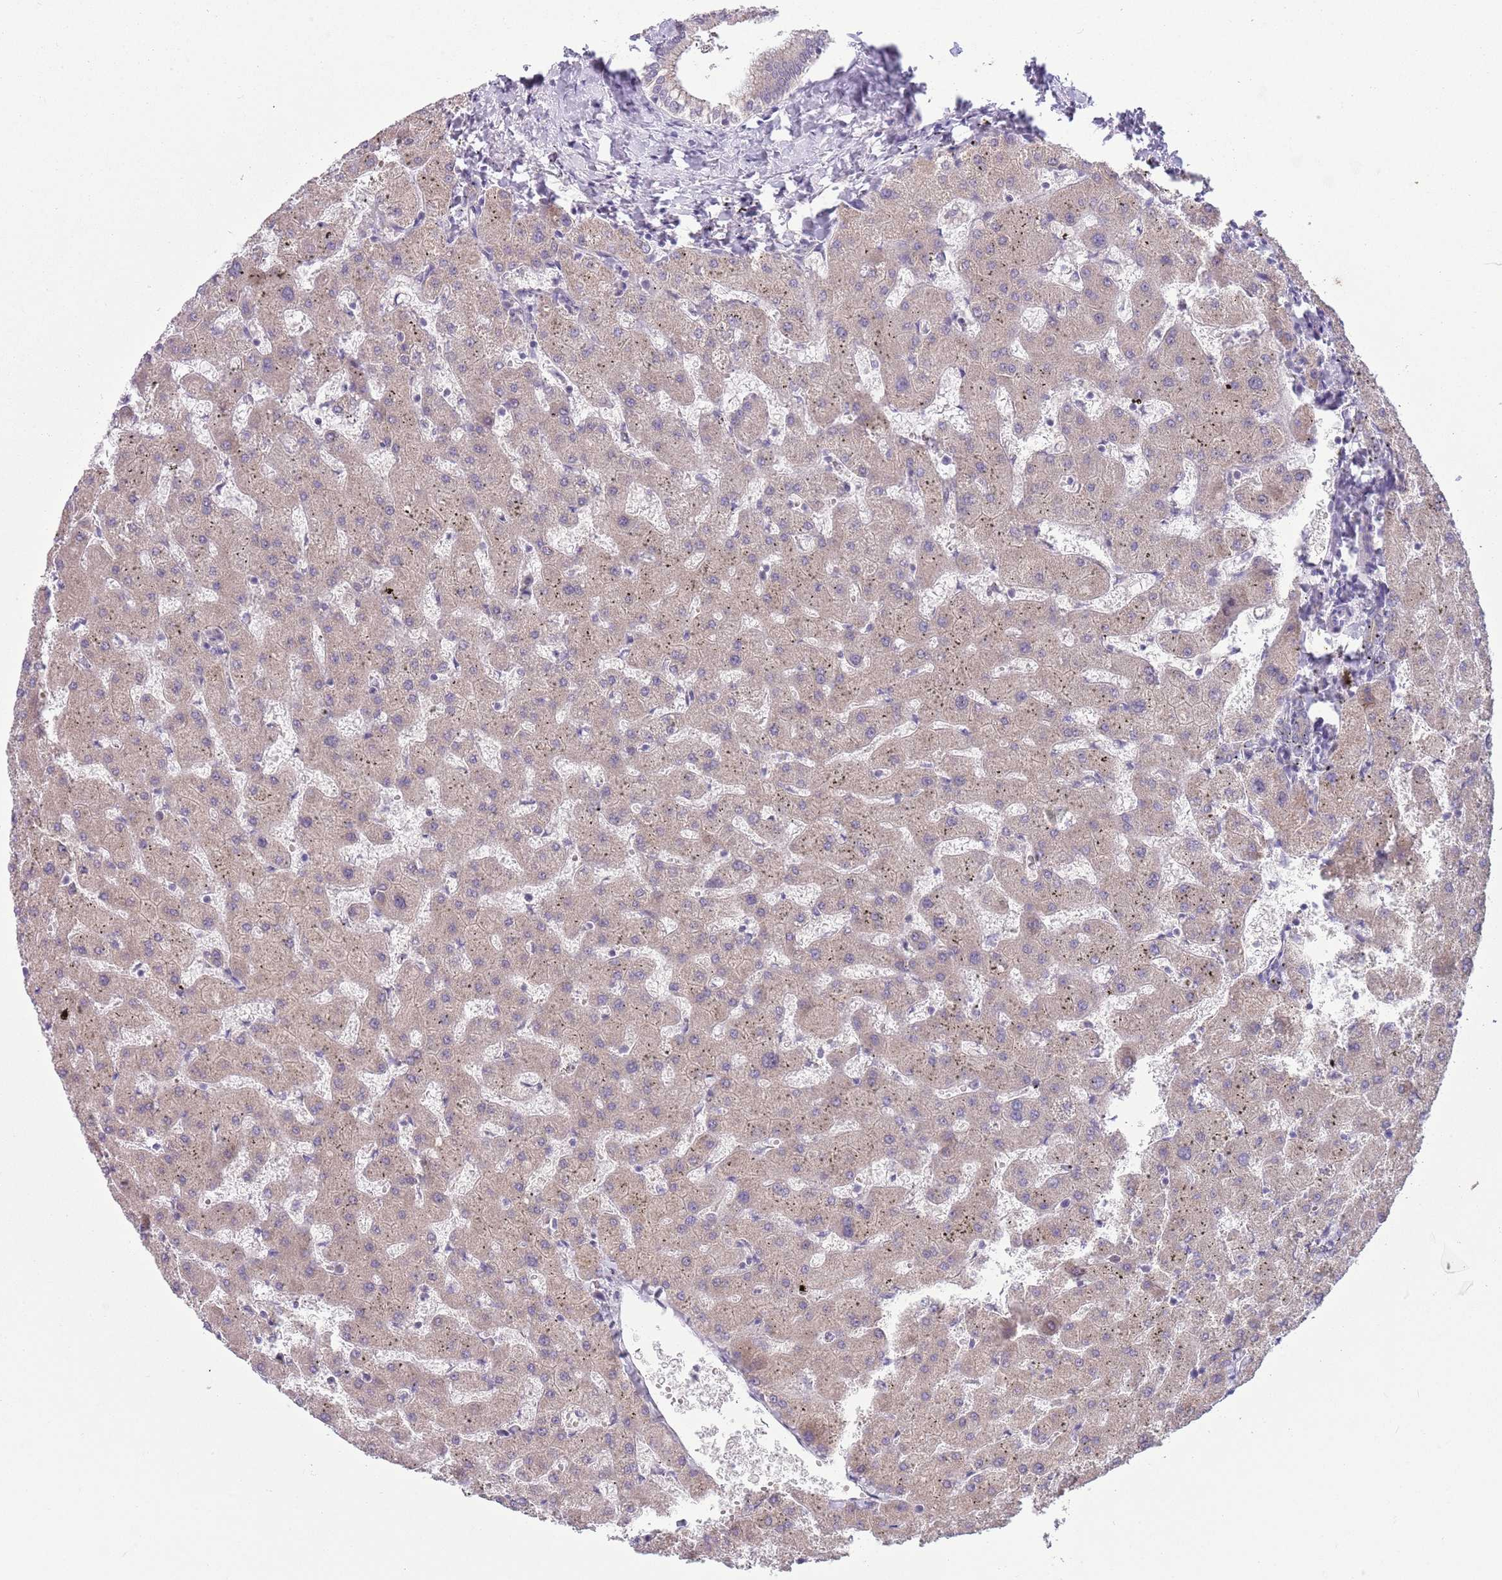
{"staining": {"intensity": "negative", "quantity": "none", "location": "none"}, "tissue": "liver", "cell_type": "Cholangiocytes", "image_type": "normal", "snomed": [{"axis": "morphology", "description": "Normal tissue, NOS"}, {"axis": "topography", "description": "Liver"}], "caption": "An image of human liver is negative for staining in cholangiocytes.", "gene": "TM2D1", "patient": {"sex": "female", "age": 63}}